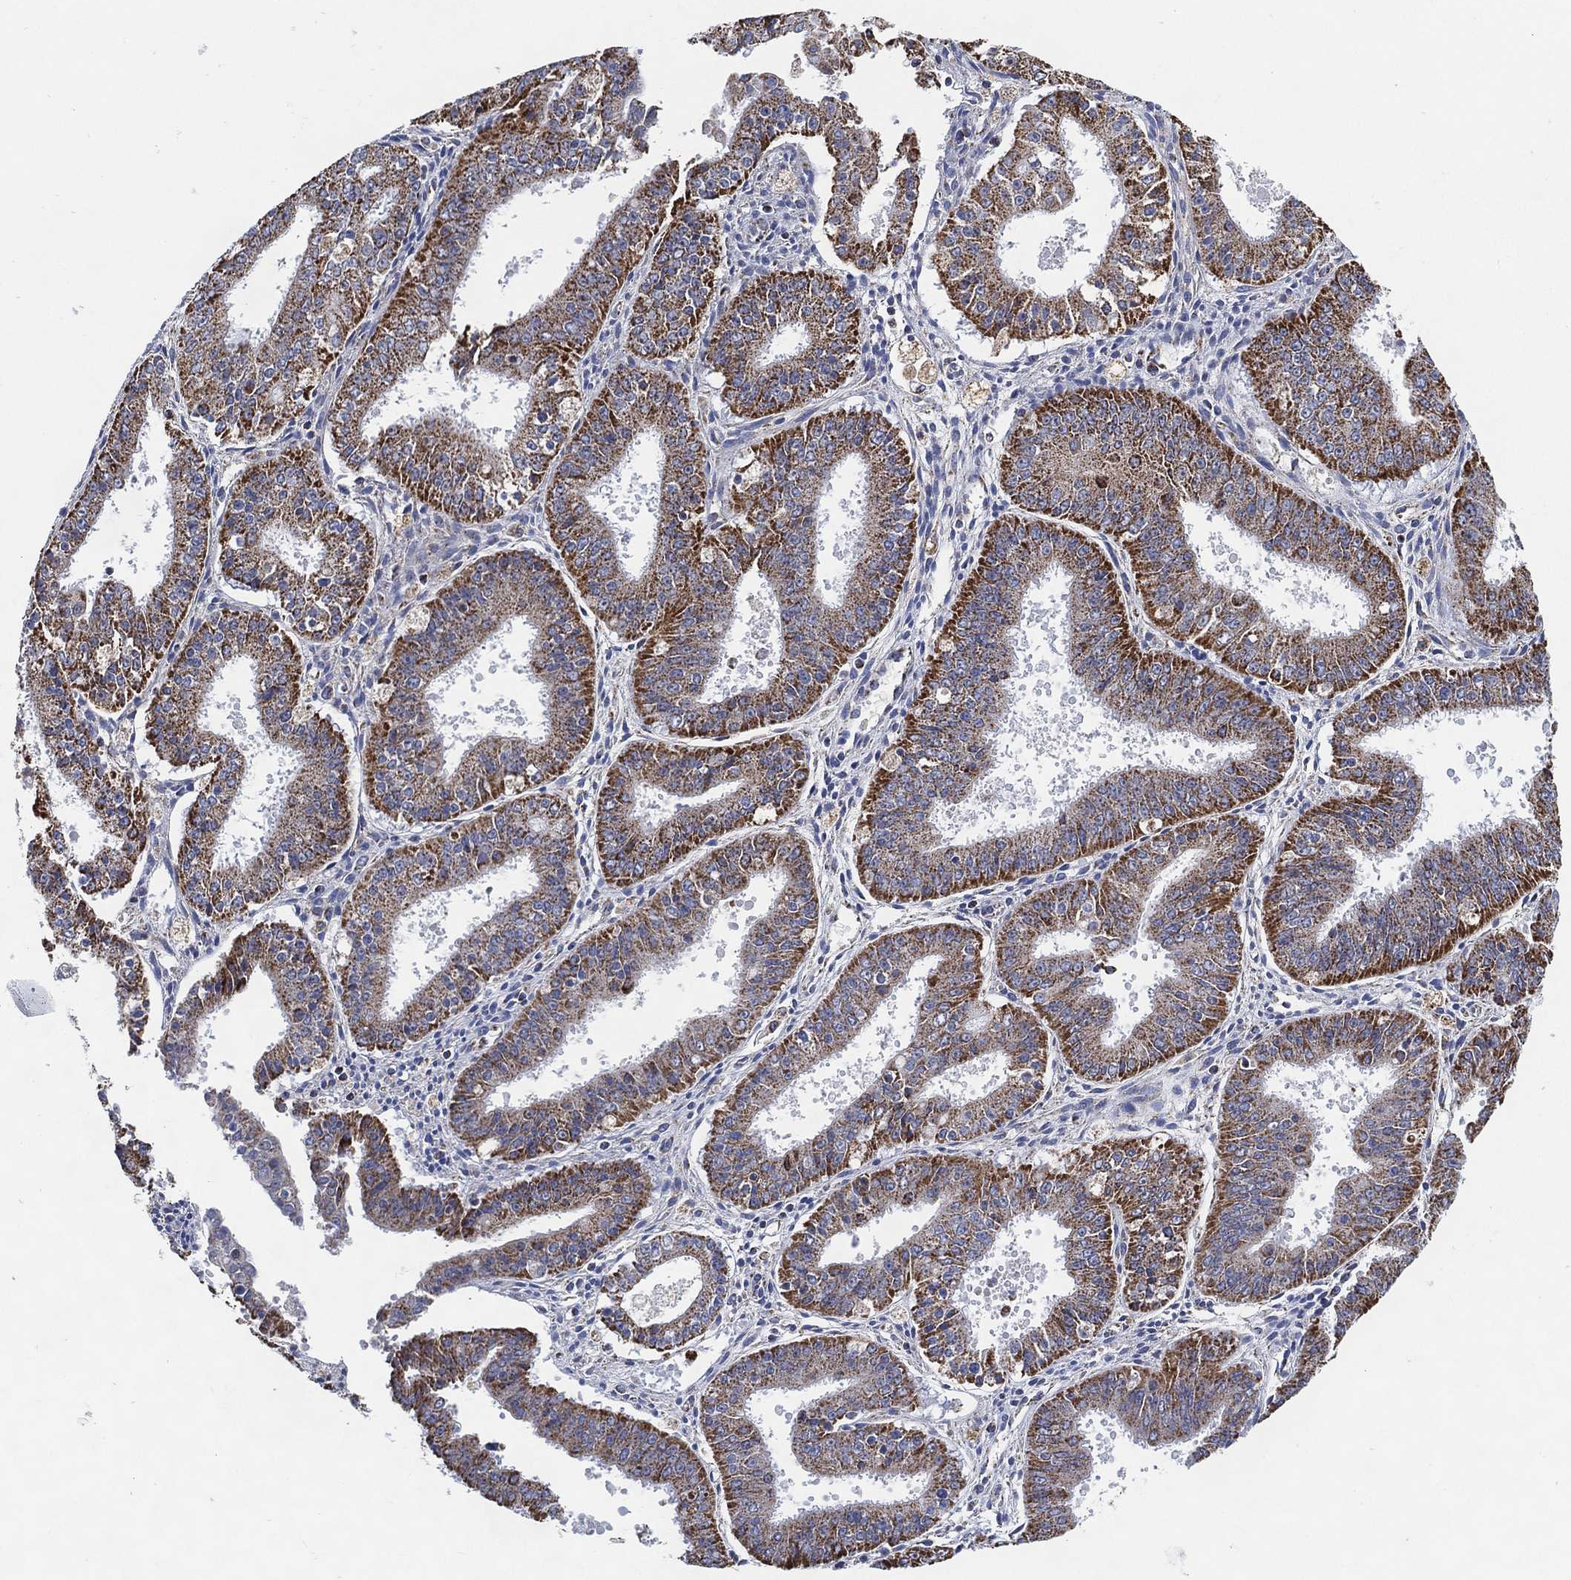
{"staining": {"intensity": "strong", "quantity": ">75%", "location": "cytoplasmic/membranous"}, "tissue": "ovarian cancer", "cell_type": "Tumor cells", "image_type": "cancer", "snomed": [{"axis": "morphology", "description": "Carcinoma, endometroid"}, {"axis": "topography", "description": "Ovary"}], "caption": "This is a photomicrograph of IHC staining of ovarian cancer (endometroid carcinoma), which shows strong positivity in the cytoplasmic/membranous of tumor cells.", "gene": "GCAT", "patient": {"sex": "female", "age": 42}}